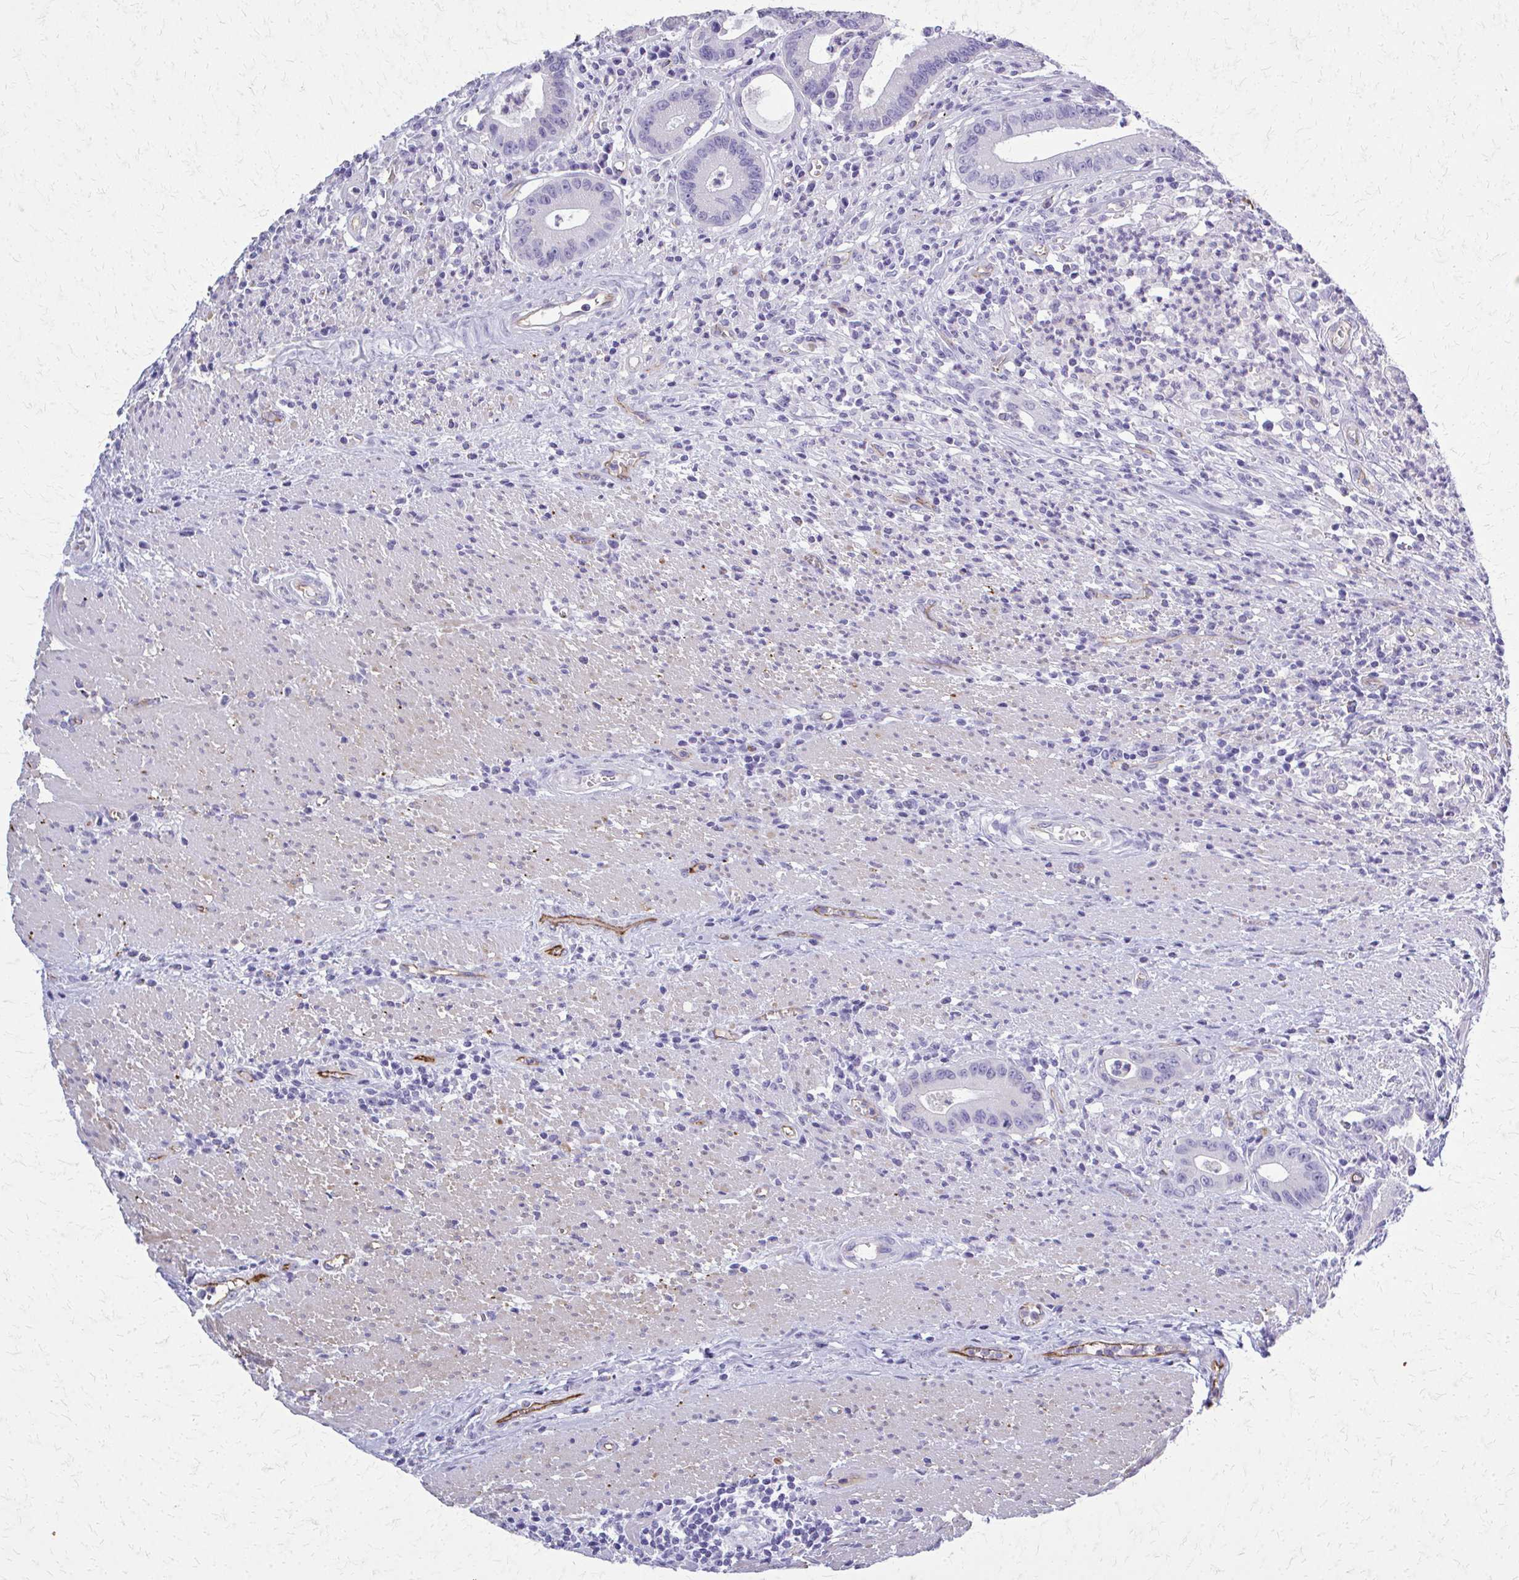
{"staining": {"intensity": "negative", "quantity": "none", "location": "none"}, "tissue": "colorectal cancer", "cell_type": "Tumor cells", "image_type": "cancer", "snomed": [{"axis": "morphology", "description": "Adenocarcinoma, NOS"}, {"axis": "topography", "description": "Rectum"}], "caption": "Micrograph shows no significant protein positivity in tumor cells of adenocarcinoma (colorectal).", "gene": "TPSG1", "patient": {"sex": "female", "age": 81}}